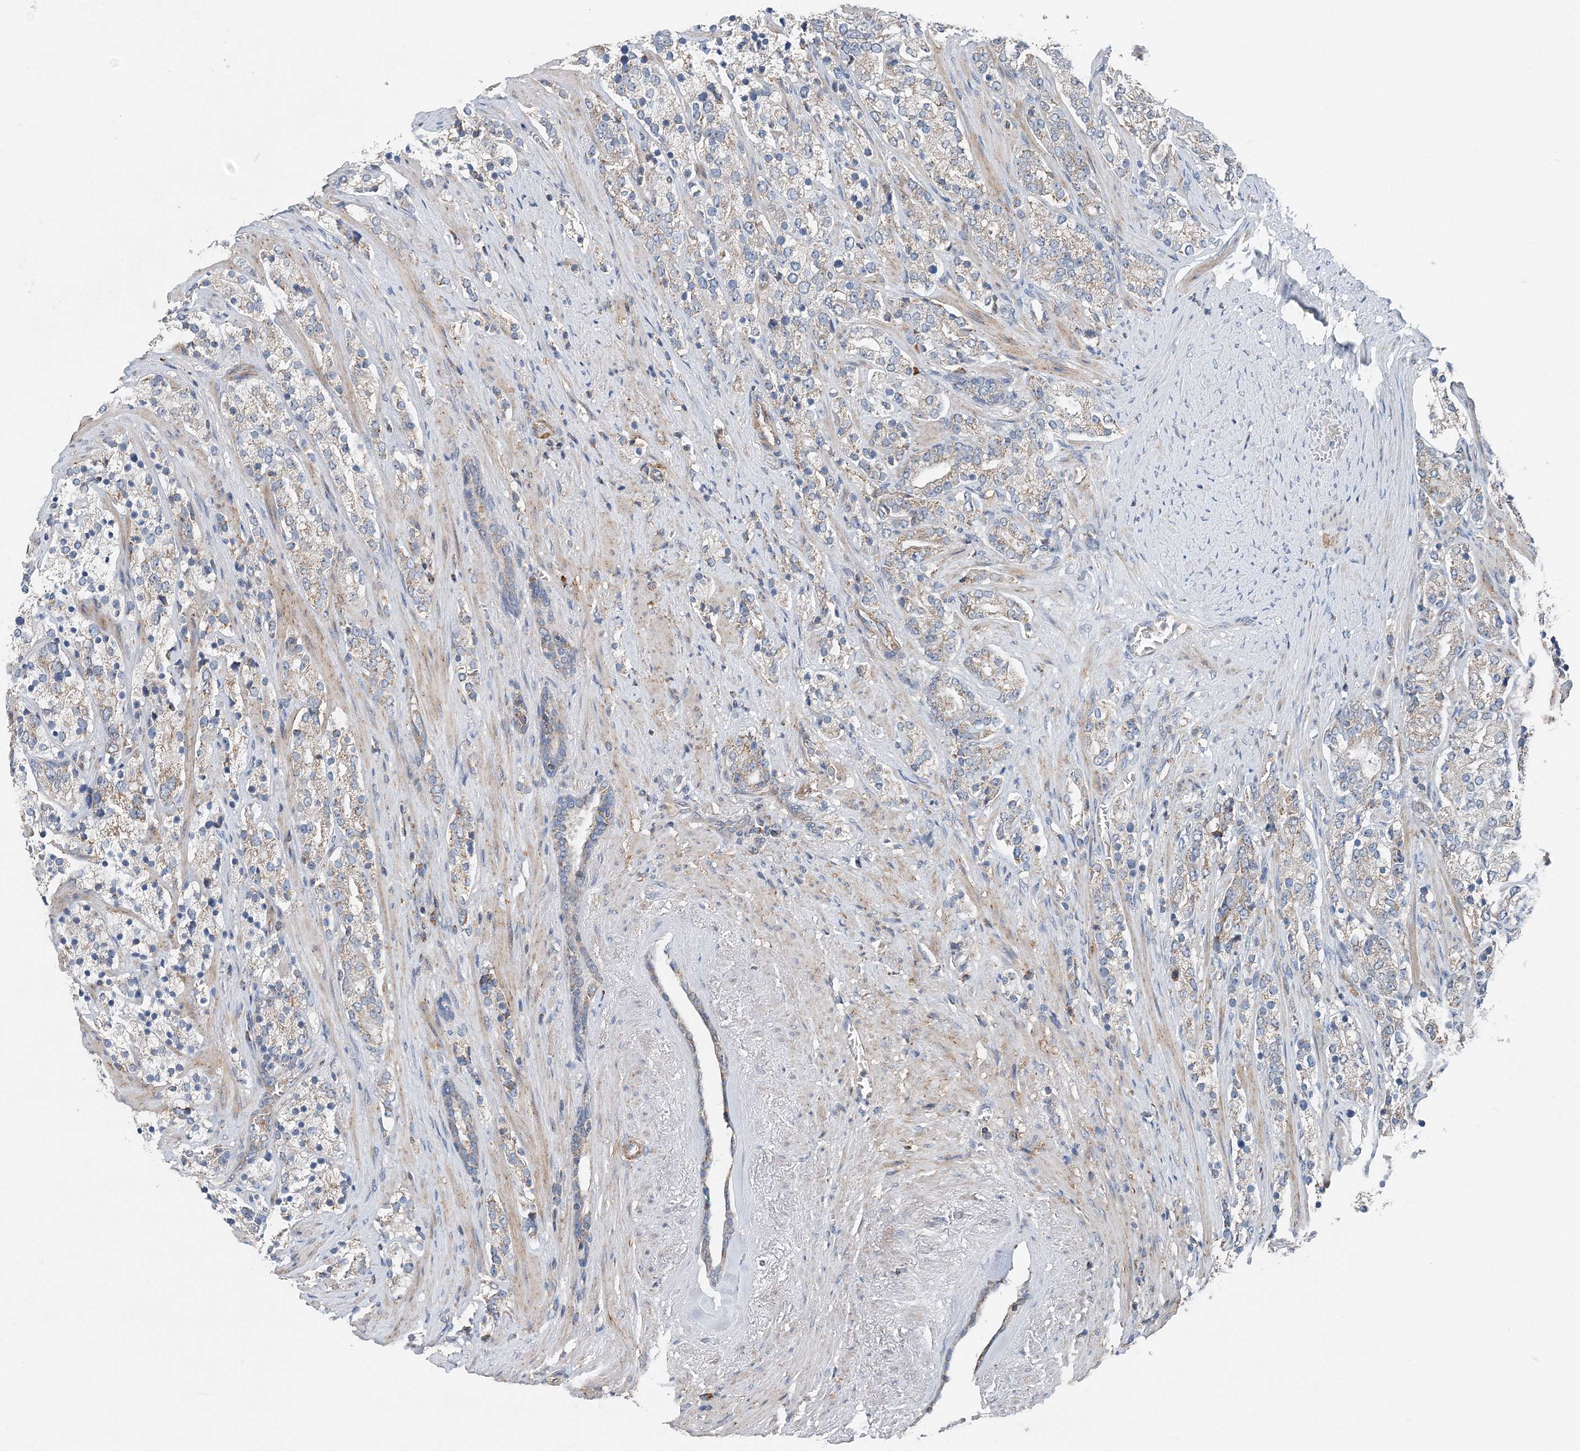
{"staining": {"intensity": "negative", "quantity": "none", "location": "none"}, "tissue": "prostate cancer", "cell_type": "Tumor cells", "image_type": "cancer", "snomed": [{"axis": "morphology", "description": "Adenocarcinoma, High grade"}, {"axis": "topography", "description": "Prostate"}], "caption": "DAB immunohistochemical staining of human prostate cancer (high-grade adenocarcinoma) reveals no significant staining in tumor cells. The staining was performed using DAB (3,3'-diaminobenzidine) to visualize the protein expression in brown, while the nuclei were stained in blue with hematoxylin (Magnification: 20x).", "gene": "SPRY2", "patient": {"sex": "male", "age": 71}}